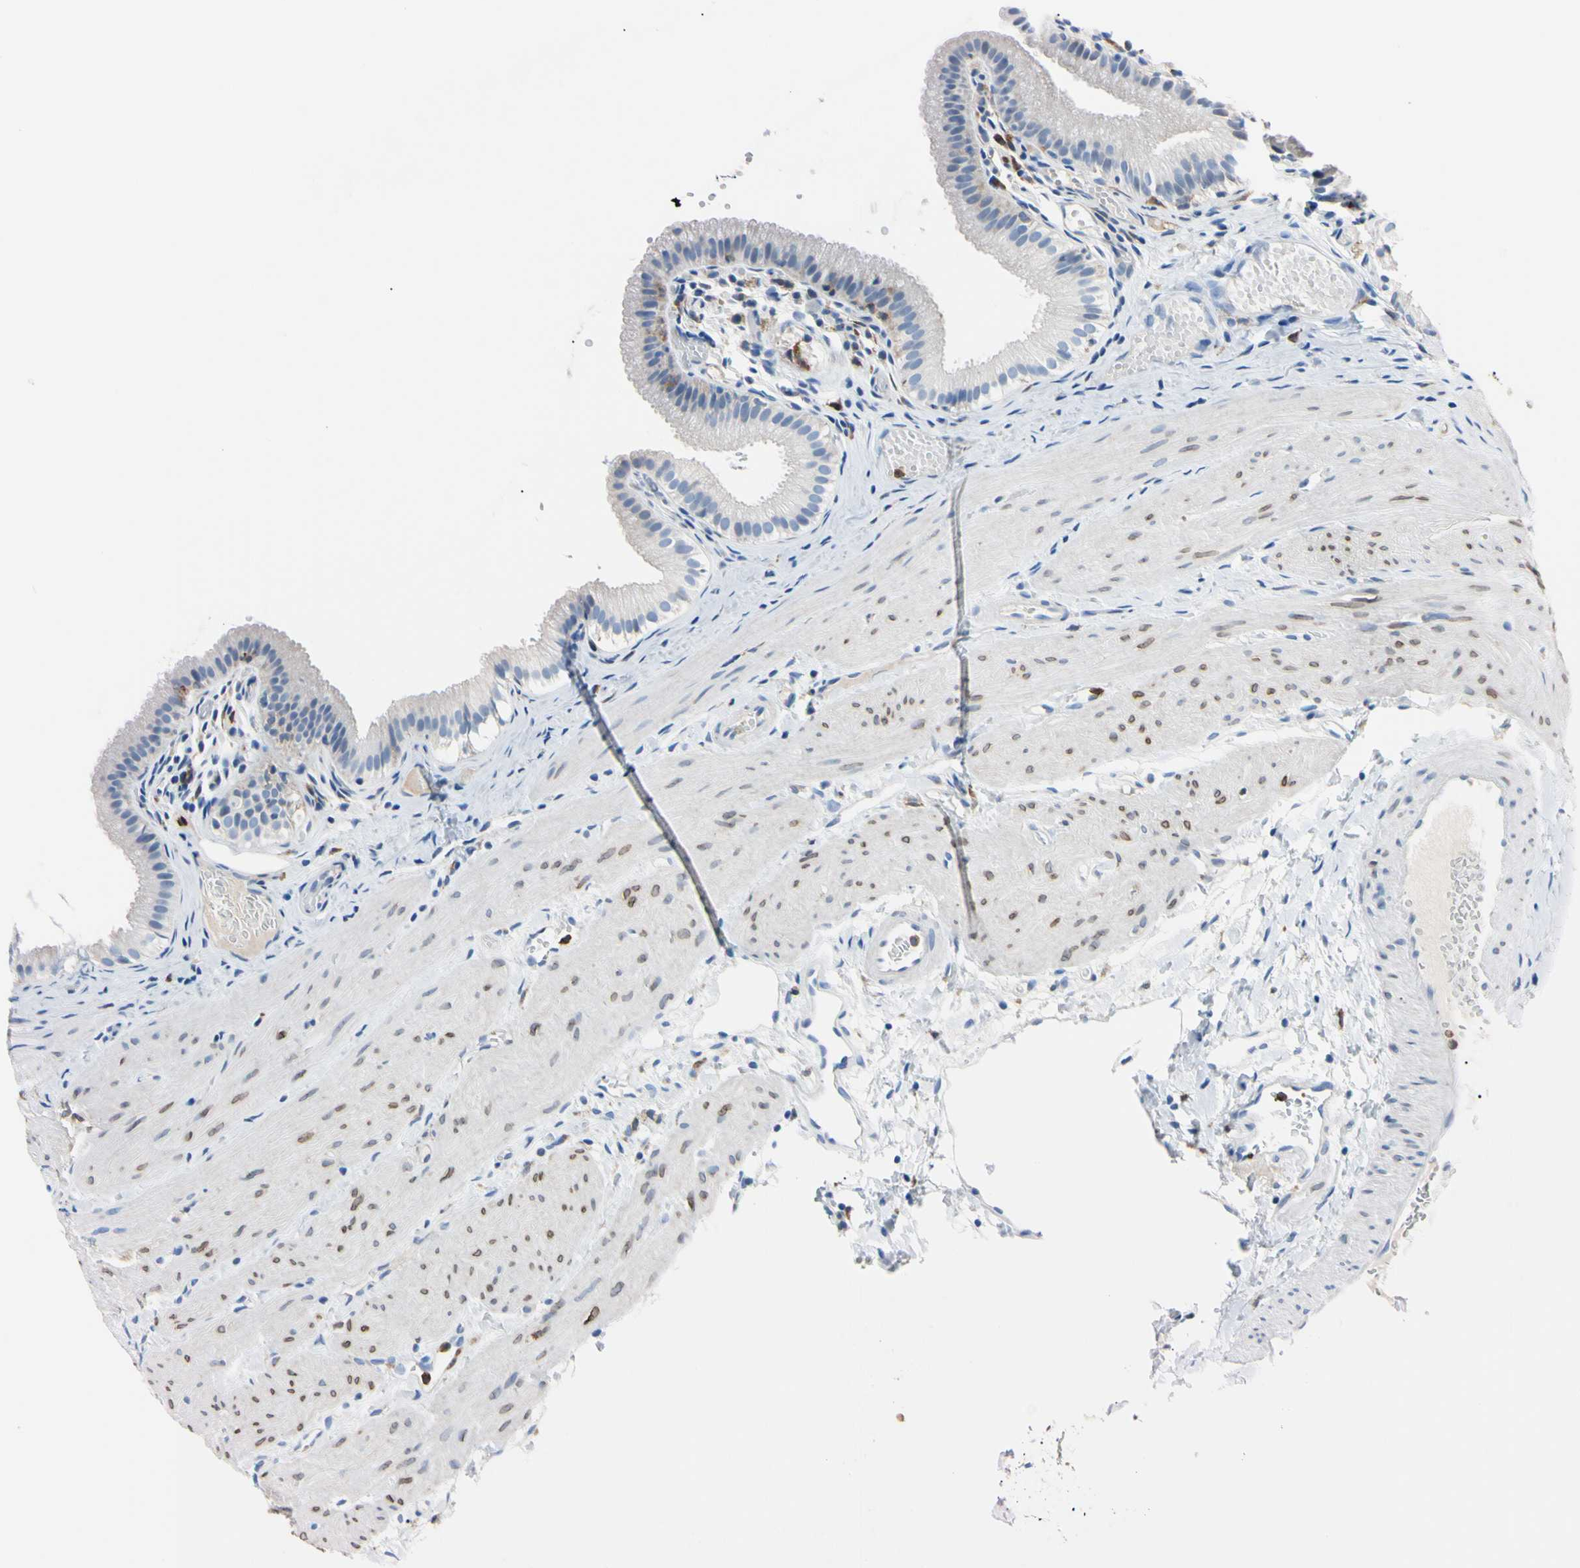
{"staining": {"intensity": "negative", "quantity": "none", "location": "none"}, "tissue": "gallbladder", "cell_type": "Glandular cells", "image_type": "normal", "snomed": [{"axis": "morphology", "description": "Normal tissue, NOS"}, {"axis": "topography", "description": "Gallbladder"}], "caption": "Micrograph shows no protein expression in glandular cells of unremarkable gallbladder.", "gene": "NCF4", "patient": {"sex": "female", "age": 26}}